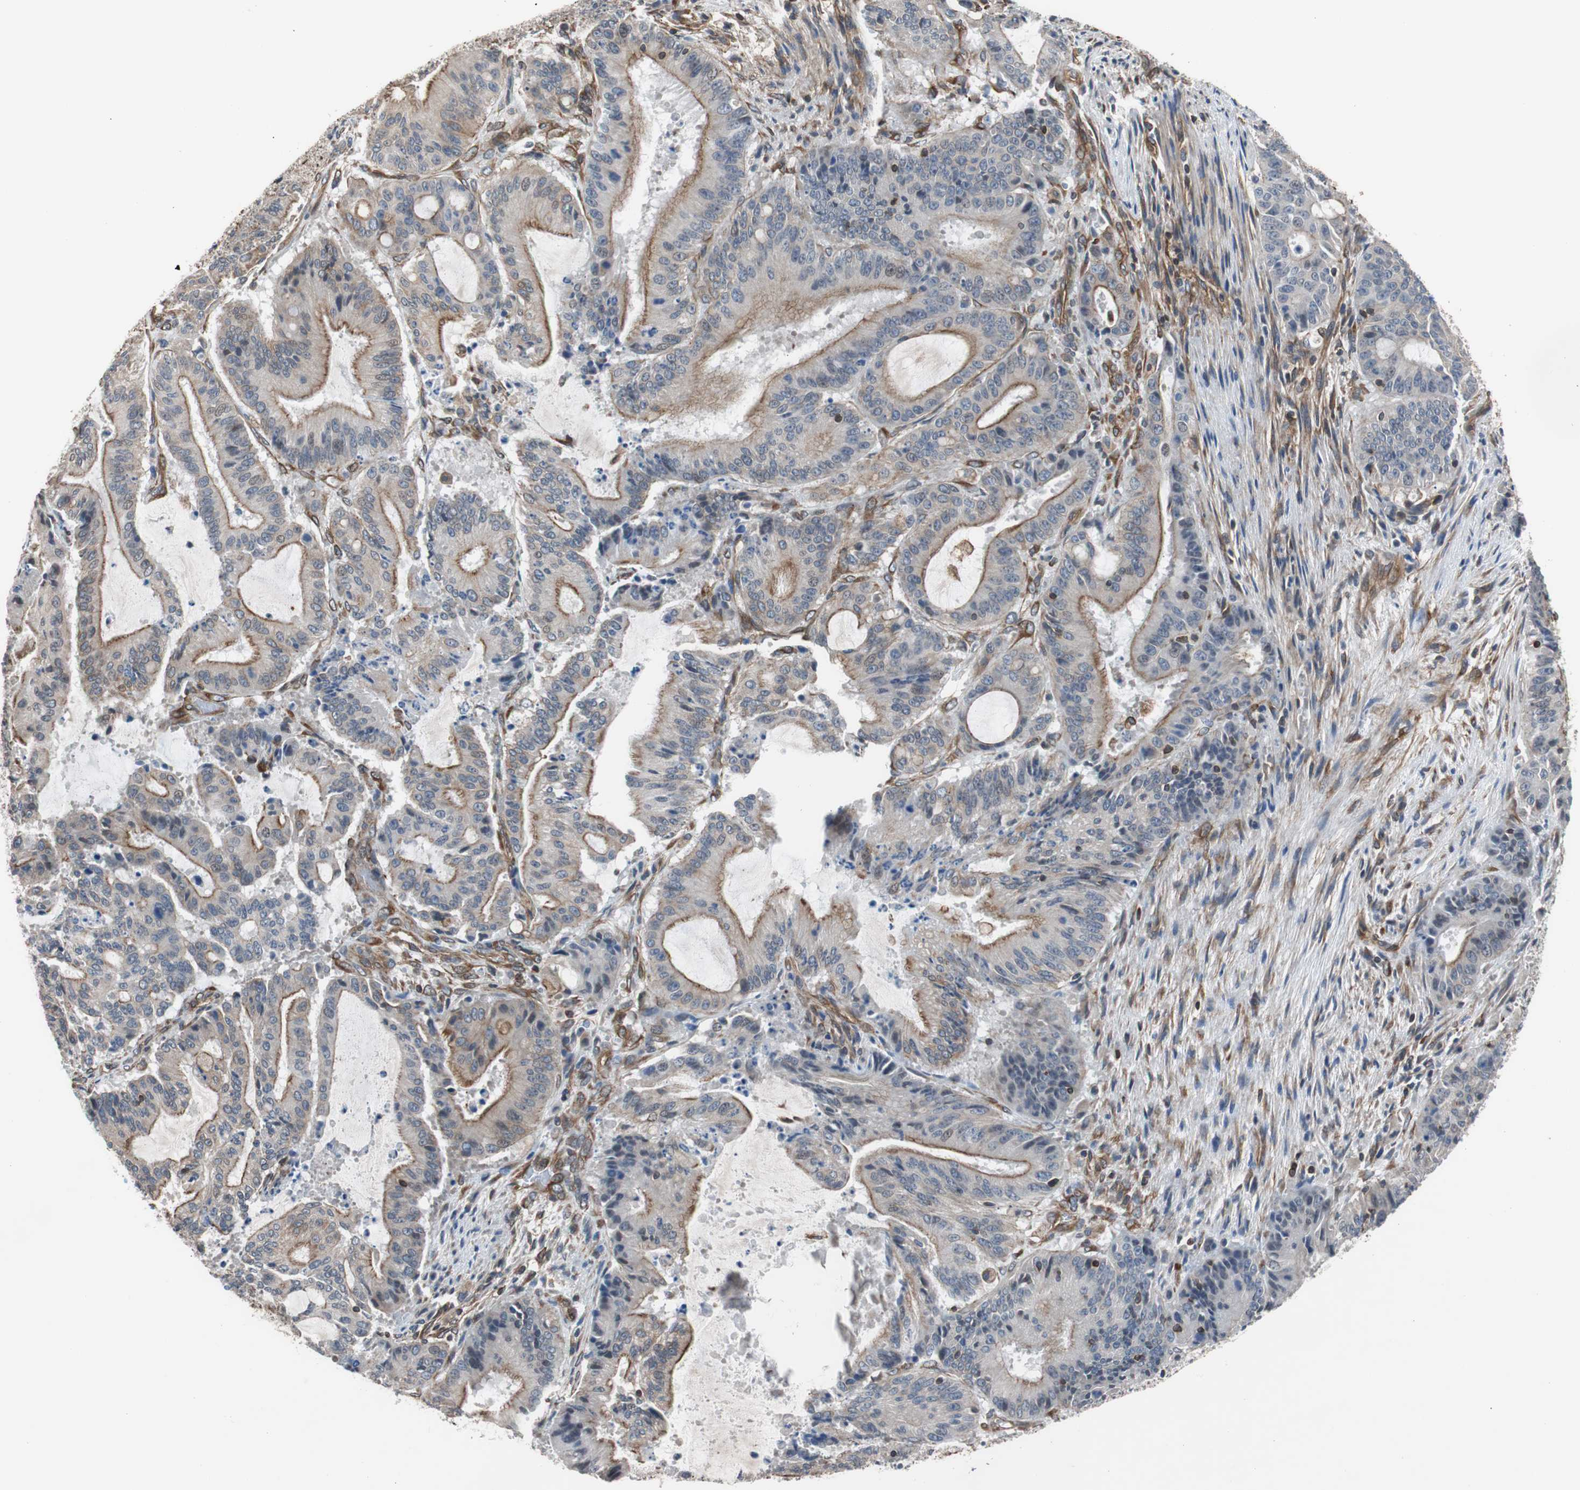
{"staining": {"intensity": "moderate", "quantity": "25%-75%", "location": "cytoplasmic/membranous"}, "tissue": "liver cancer", "cell_type": "Tumor cells", "image_type": "cancer", "snomed": [{"axis": "morphology", "description": "Cholangiocarcinoma"}, {"axis": "topography", "description": "Liver"}], "caption": "This is a histology image of immunohistochemistry staining of liver cancer, which shows moderate positivity in the cytoplasmic/membranous of tumor cells.", "gene": "KIF3B", "patient": {"sex": "female", "age": 73}}